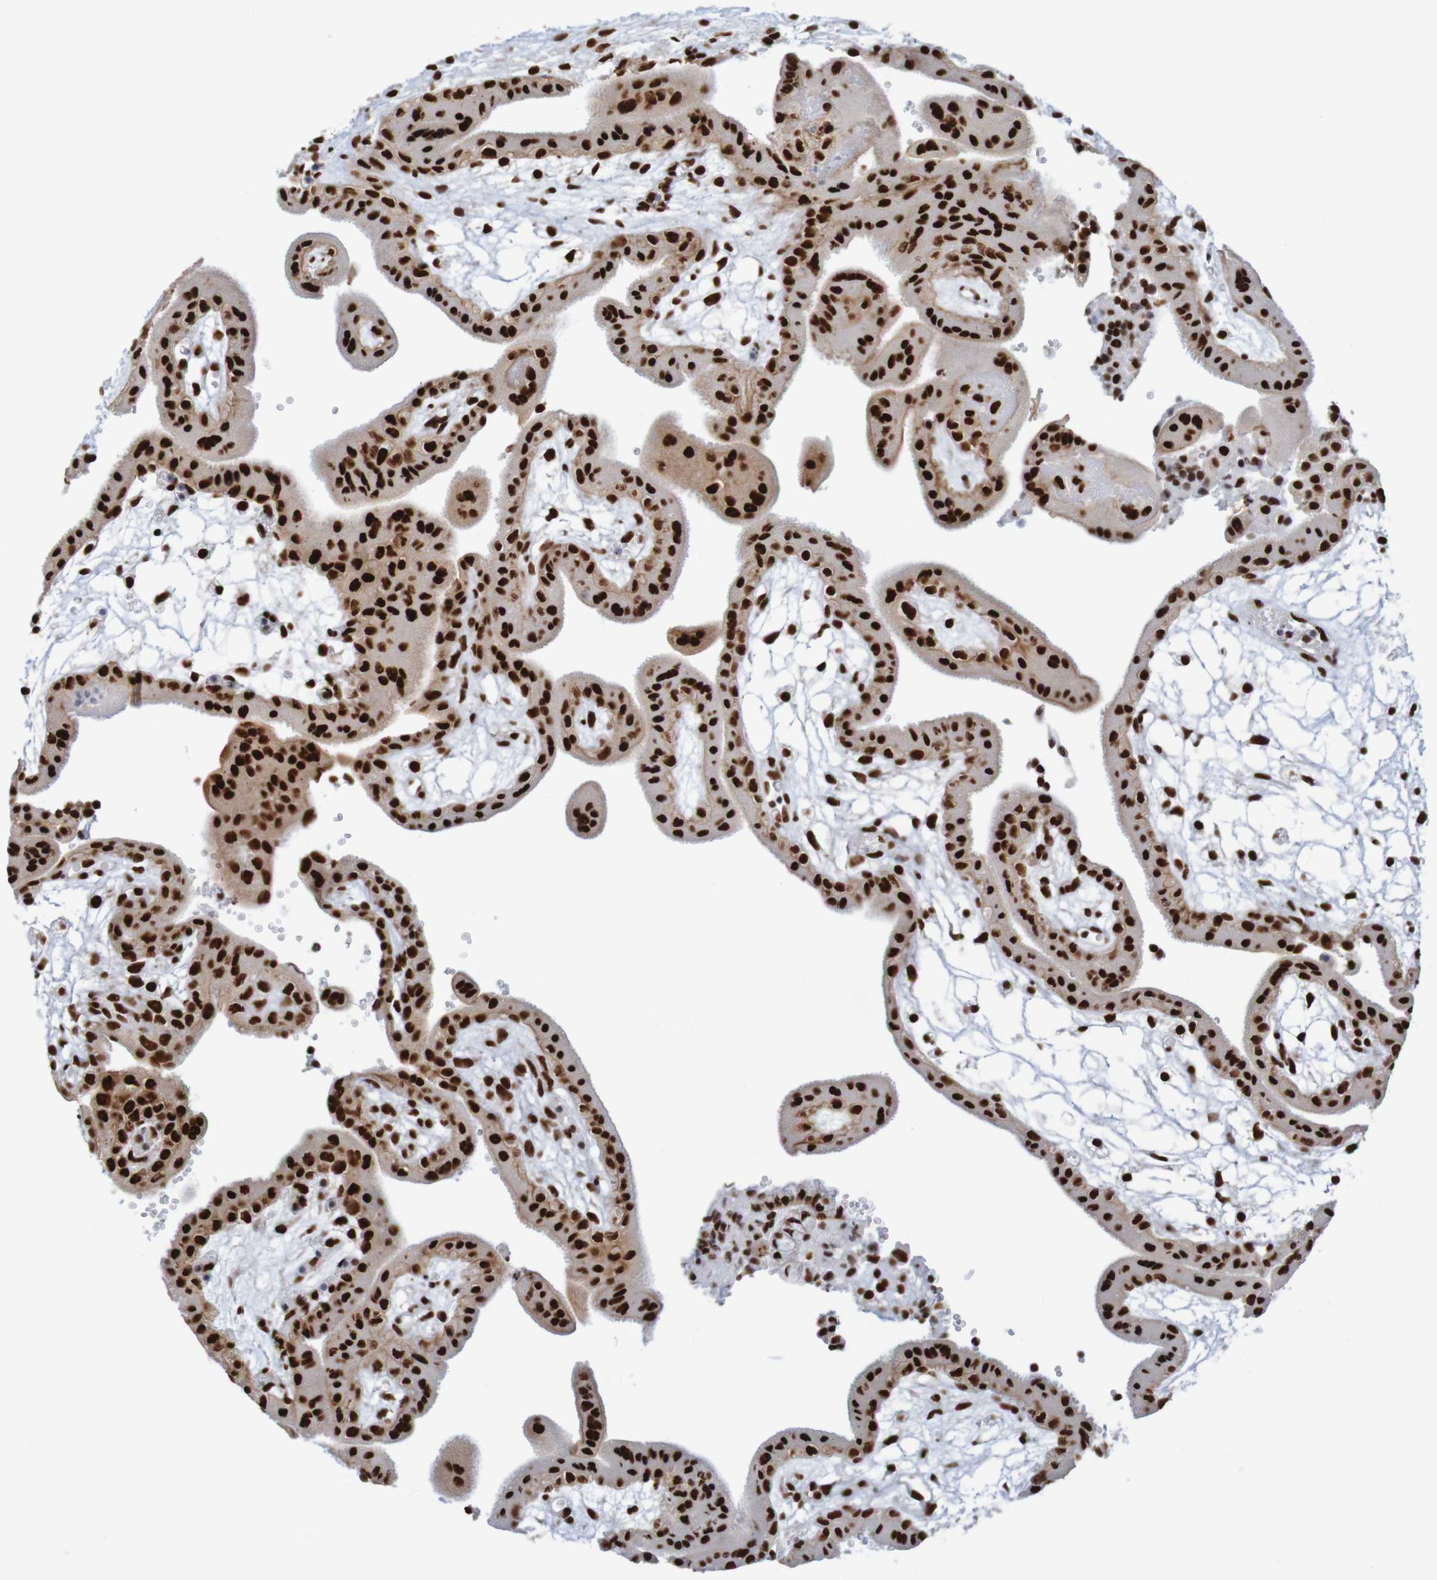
{"staining": {"intensity": "strong", "quantity": ">75%", "location": "nuclear"}, "tissue": "placenta", "cell_type": "Decidual cells", "image_type": "normal", "snomed": [{"axis": "morphology", "description": "Normal tissue, NOS"}, {"axis": "topography", "description": "Placenta"}], "caption": "DAB (3,3'-diaminobenzidine) immunohistochemical staining of unremarkable placenta exhibits strong nuclear protein positivity in approximately >75% of decidual cells.", "gene": "THRAP3", "patient": {"sex": "female", "age": 18}}